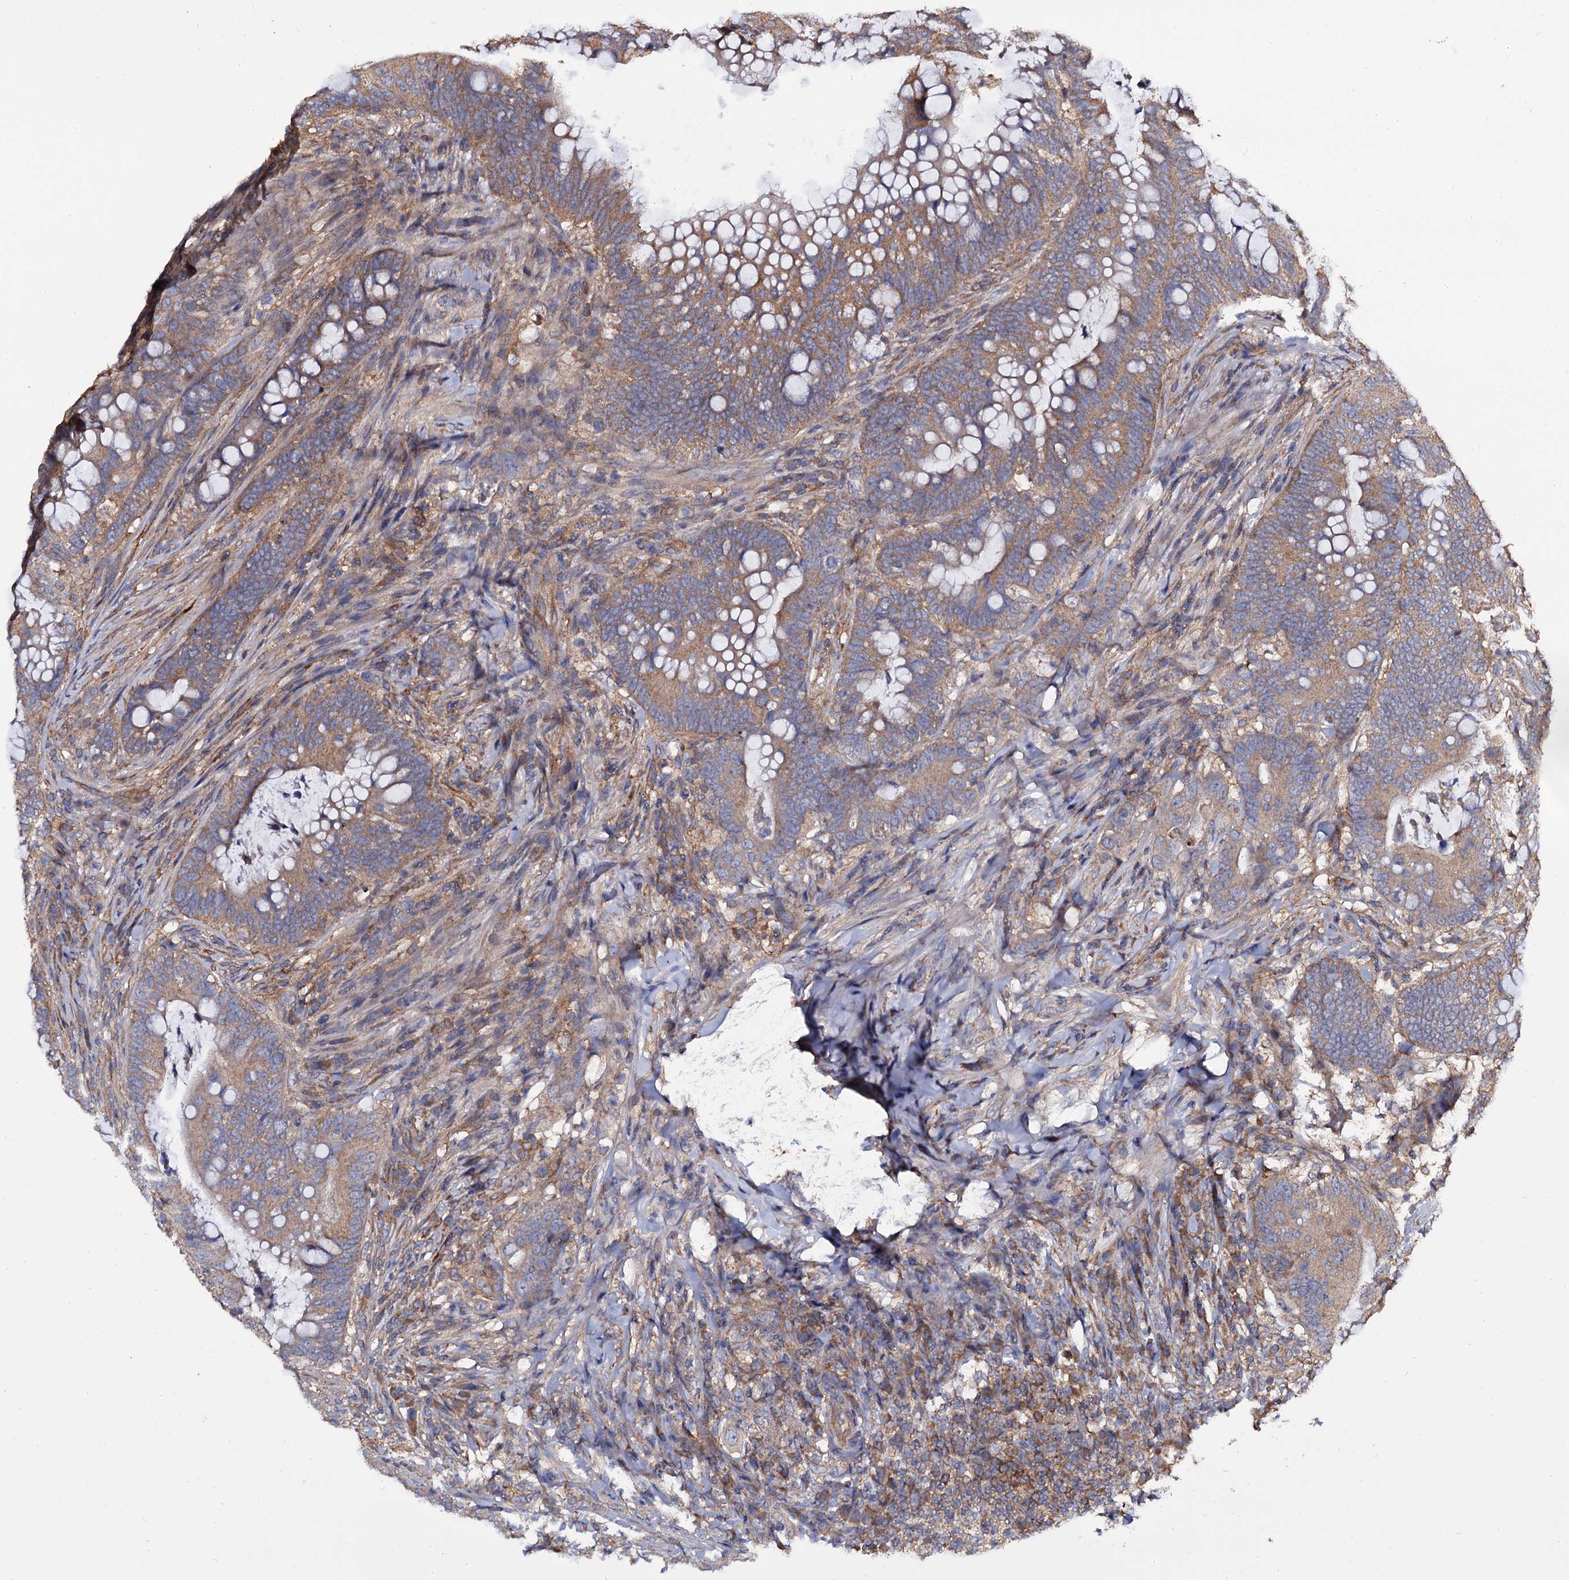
{"staining": {"intensity": "moderate", "quantity": "25%-75%", "location": "cytoplasmic/membranous"}, "tissue": "colorectal cancer", "cell_type": "Tumor cells", "image_type": "cancer", "snomed": [{"axis": "morphology", "description": "Adenocarcinoma, NOS"}, {"axis": "topography", "description": "Colon"}], "caption": "Adenocarcinoma (colorectal) tissue reveals moderate cytoplasmic/membranous positivity in about 25%-75% of tumor cells, visualized by immunohistochemistry.", "gene": "TTC23", "patient": {"sex": "female", "age": 66}}